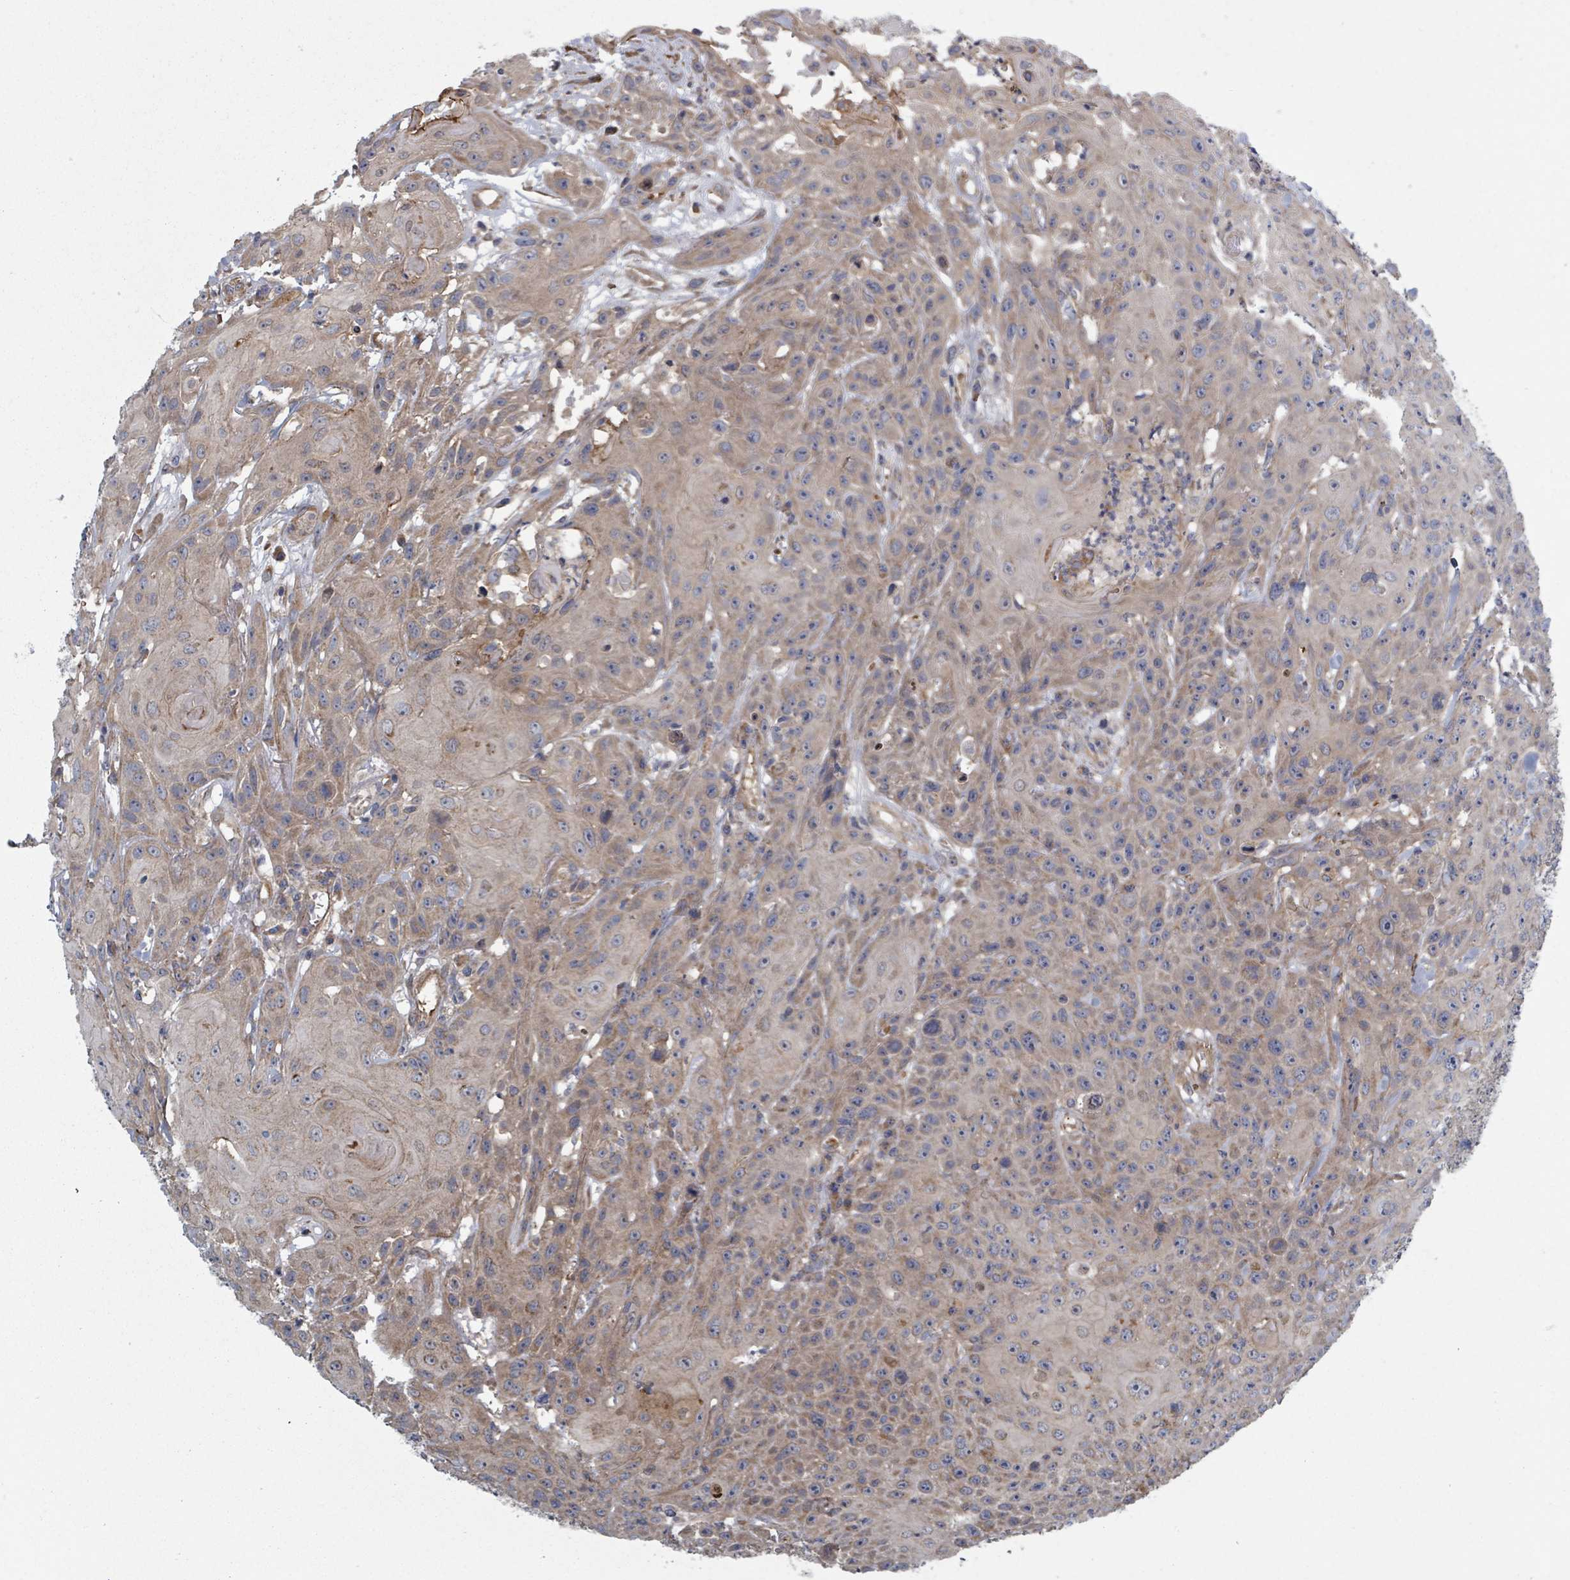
{"staining": {"intensity": "weak", "quantity": "25%-75%", "location": "cytoplasmic/membranous"}, "tissue": "head and neck cancer", "cell_type": "Tumor cells", "image_type": "cancer", "snomed": [{"axis": "morphology", "description": "Squamous cell carcinoma, NOS"}, {"axis": "topography", "description": "Skin"}, {"axis": "topography", "description": "Head-Neck"}], "caption": "High-magnification brightfield microscopy of head and neck squamous cell carcinoma stained with DAB (brown) and counterstained with hematoxylin (blue). tumor cells exhibit weak cytoplasmic/membranous staining is seen in approximately25%-75% of cells.", "gene": "ADCK1", "patient": {"sex": "male", "age": 80}}